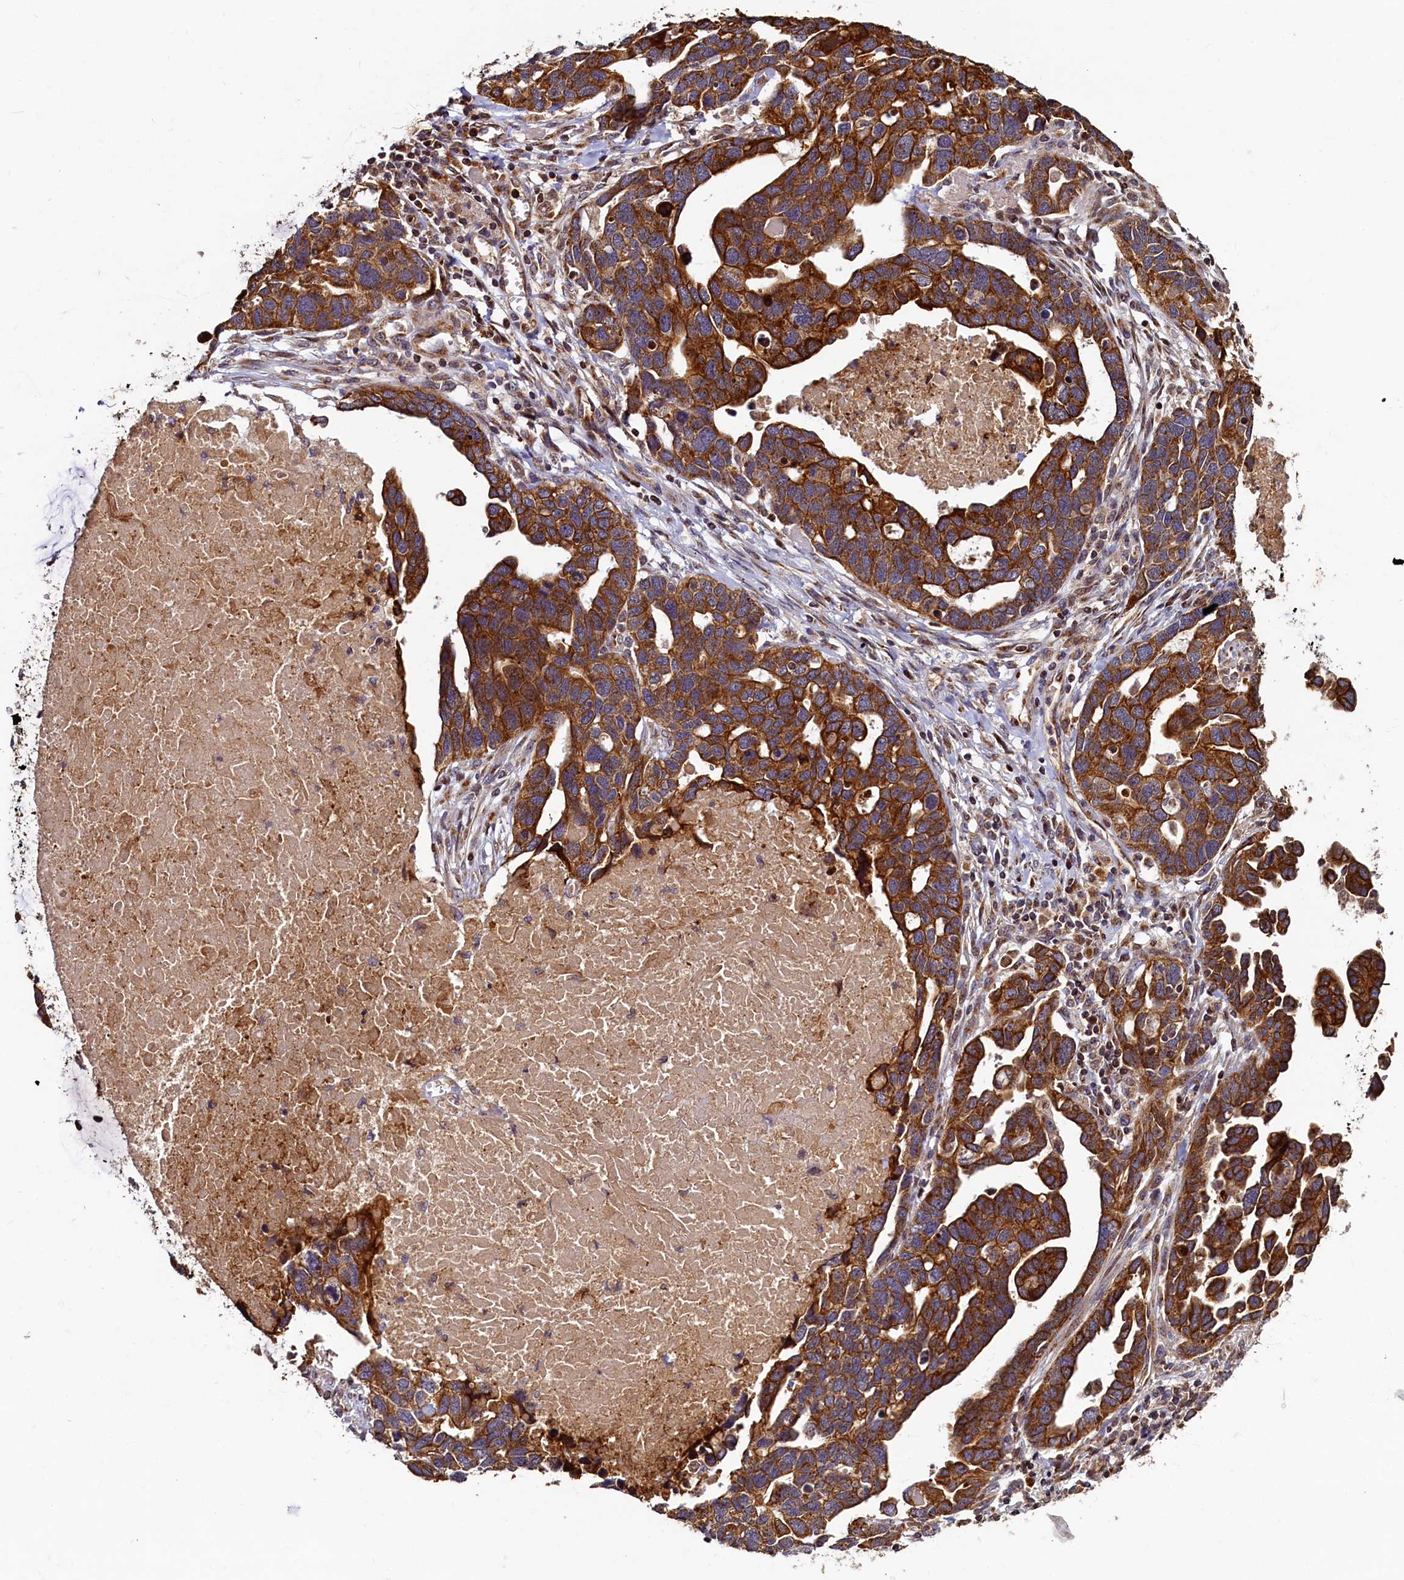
{"staining": {"intensity": "strong", "quantity": ">75%", "location": "cytoplasmic/membranous"}, "tissue": "ovarian cancer", "cell_type": "Tumor cells", "image_type": "cancer", "snomed": [{"axis": "morphology", "description": "Cystadenocarcinoma, serous, NOS"}, {"axis": "topography", "description": "Ovary"}], "caption": "IHC image of ovarian cancer stained for a protein (brown), which displays high levels of strong cytoplasmic/membranous expression in about >75% of tumor cells.", "gene": "NCKAP5L", "patient": {"sex": "female", "age": 54}}